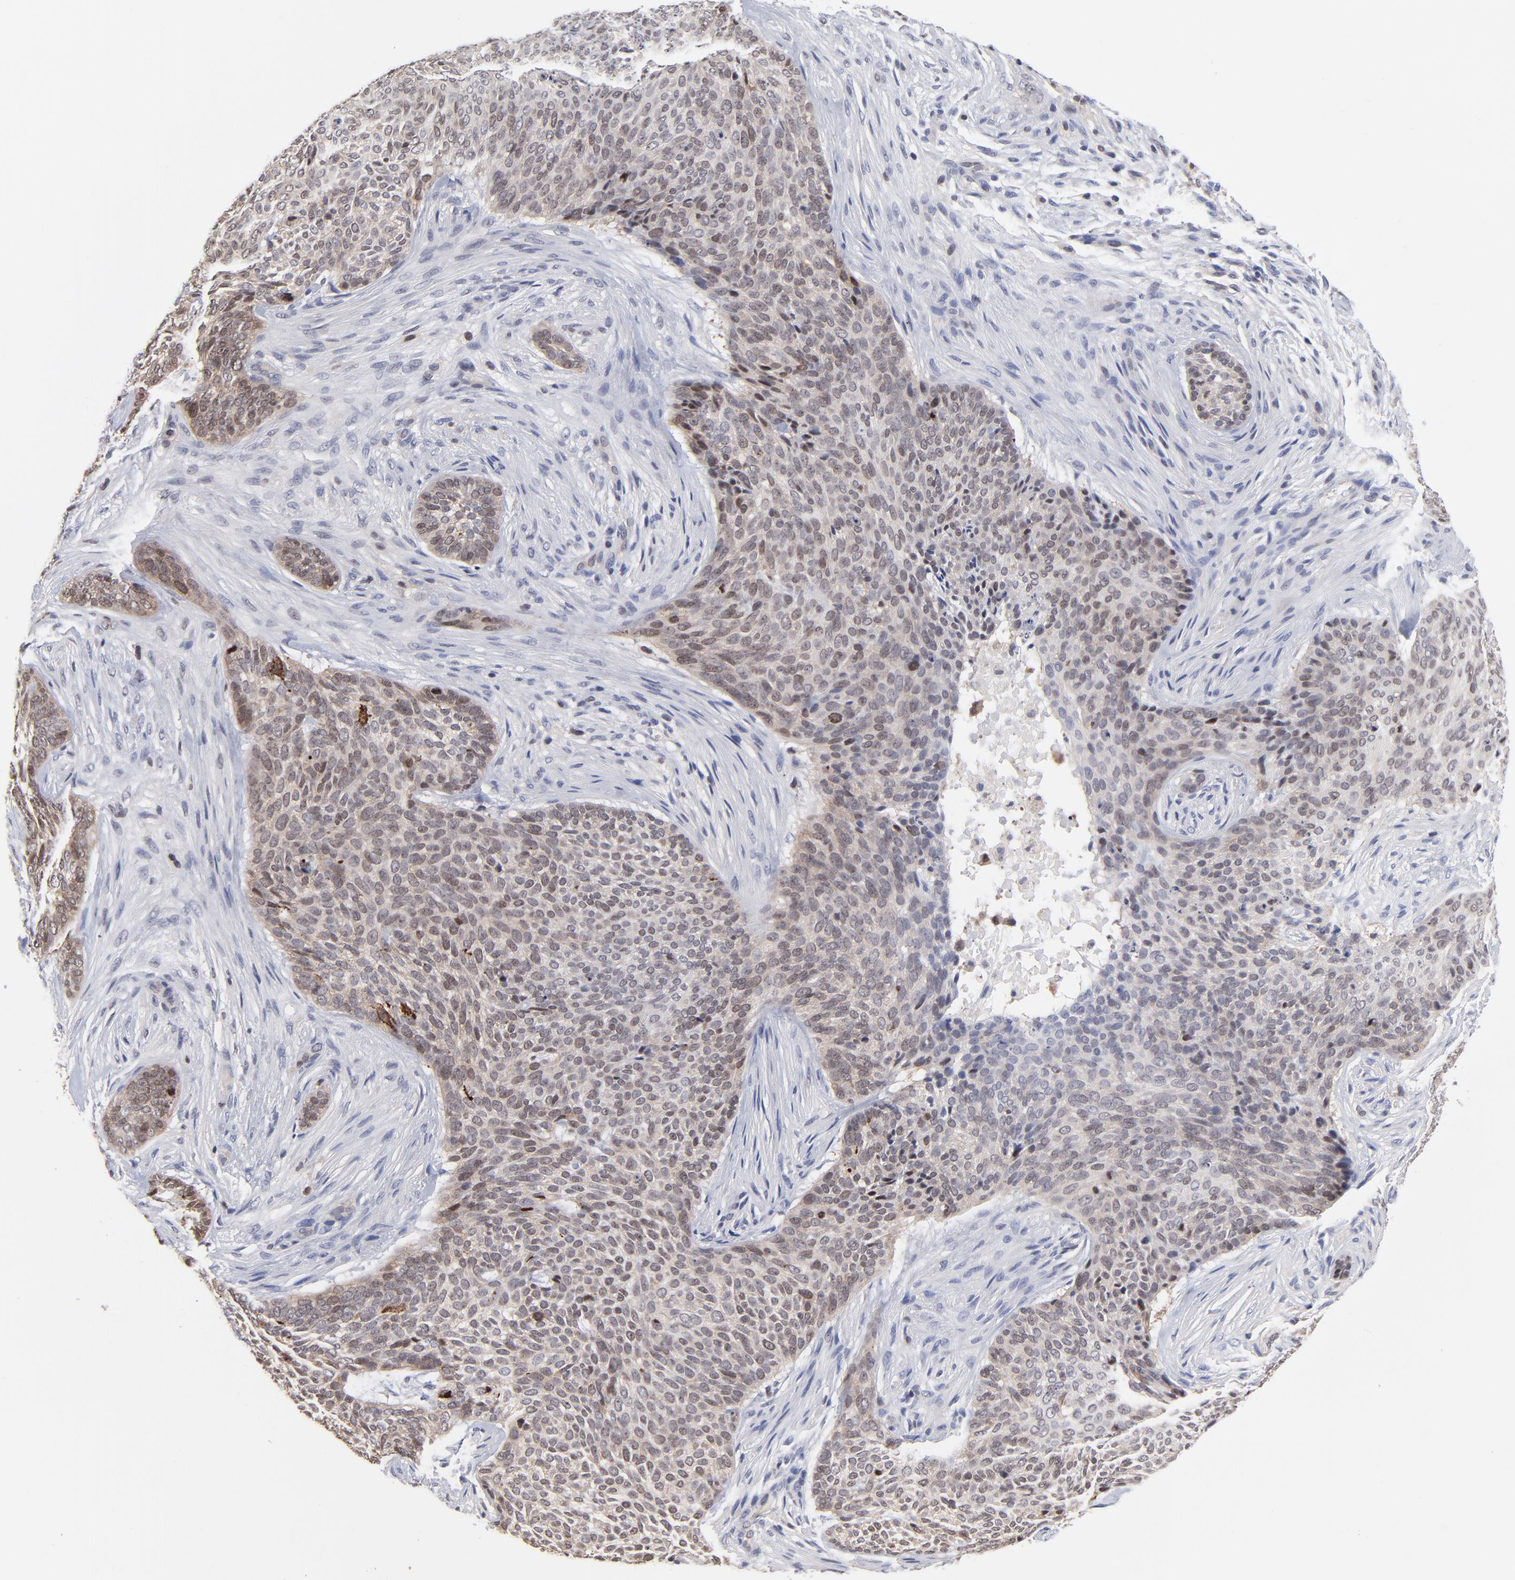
{"staining": {"intensity": "weak", "quantity": ">75%", "location": "cytoplasmic/membranous,nuclear"}, "tissue": "skin cancer", "cell_type": "Tumor cells", "image_type": "cancer", "snomed": [{"axis": "morphology", "description": "Basal cell carcinoma"}, {"axis": "topography", "description": "Skin"}], "caption": "A brown stain shows weak cytoplasmic/membranous and nuclear positivity of a protein in human basal cell carcinoma (skin) tumor cells.", "gene": "DCTPP1", "patient": {"sex": "male", "age": 91}}